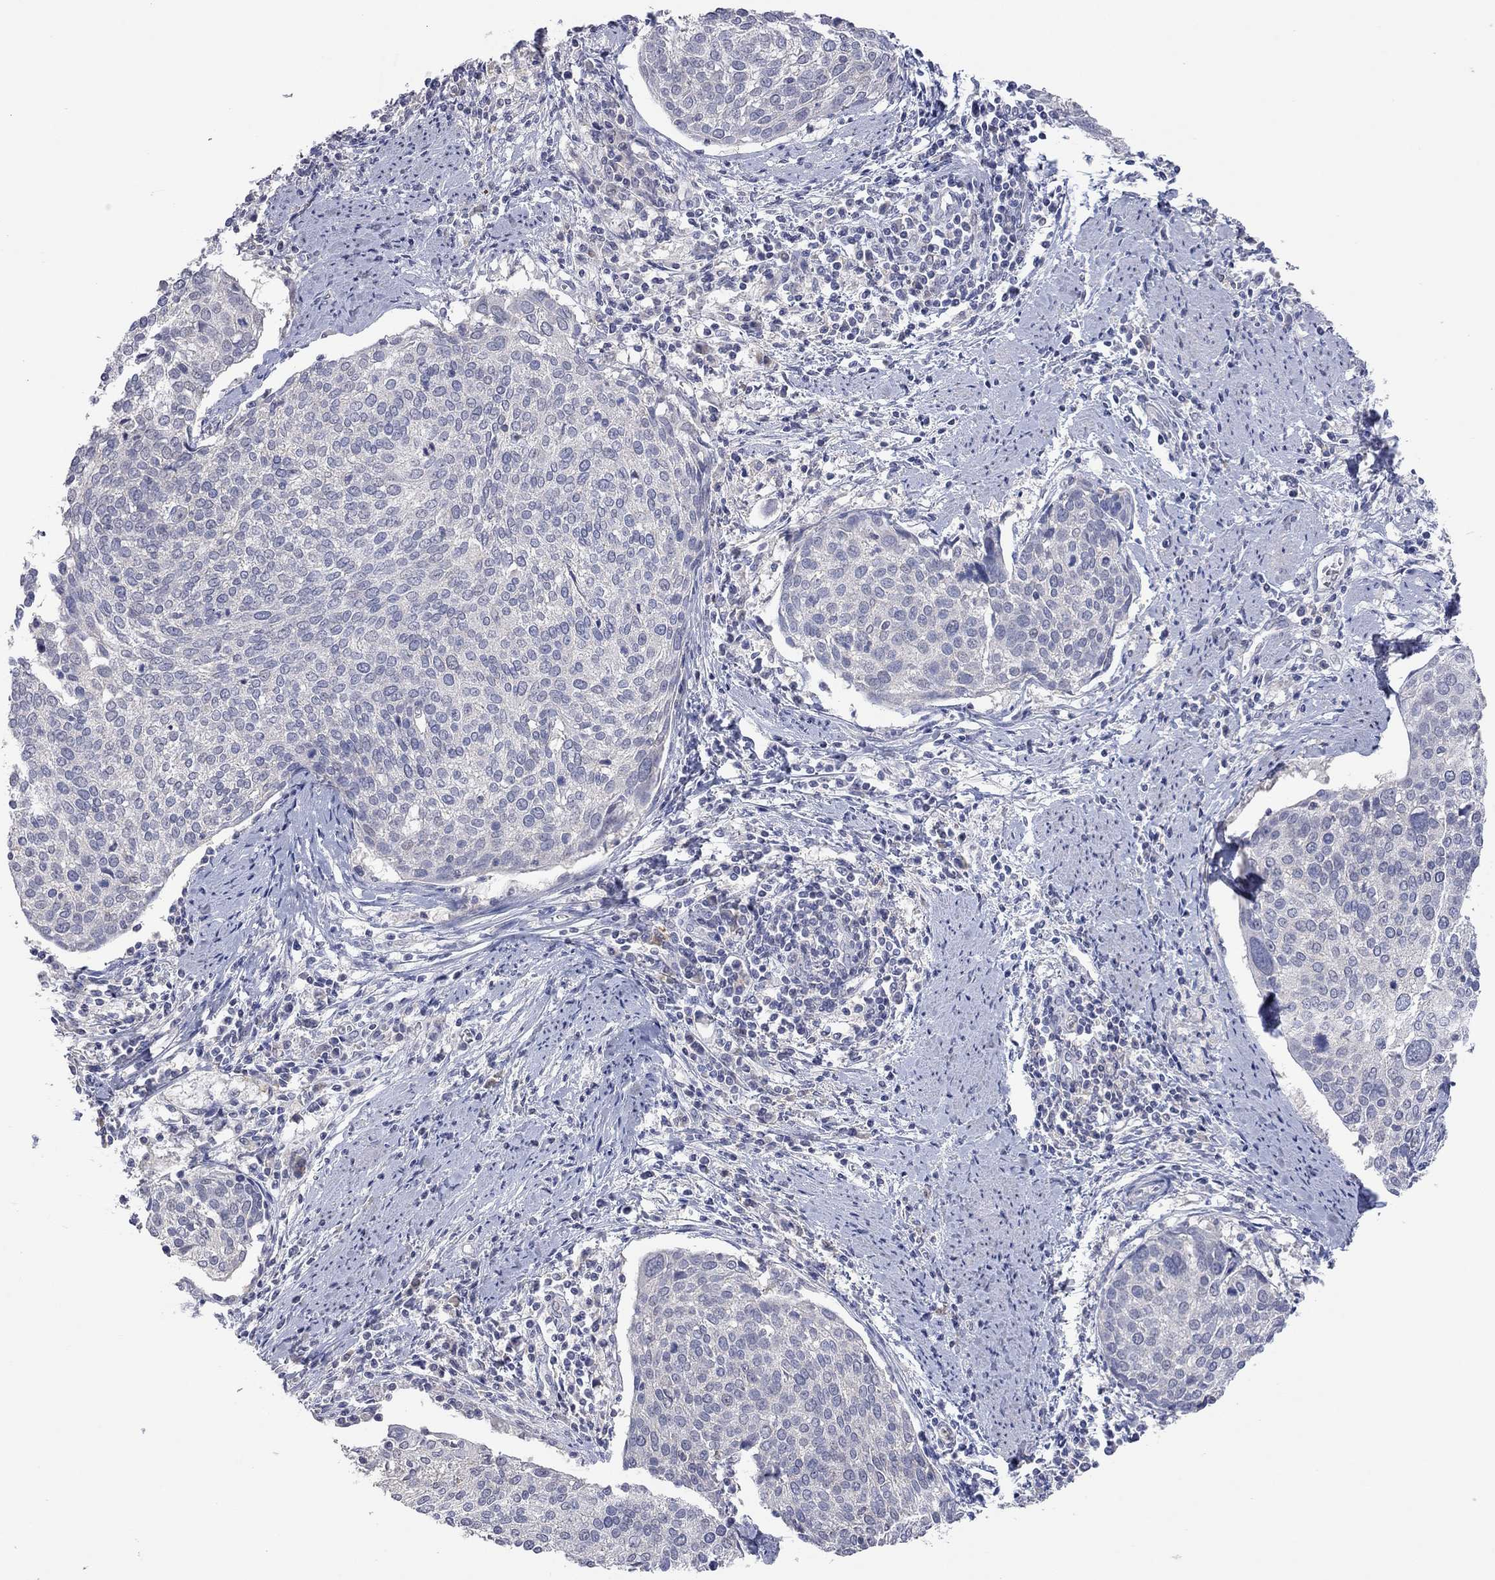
{"staining": {"intensity": "negative", "quantity": "none", "location": "none"}, "tissue": "cervical cancer", "cell_type": "Tumor cells", "image_type": "cancer", "snomed": [{"axis": "morphology", "description": "Squamous cell carcinoma, NOS"}, {"axis": "topography", "description": "Cervix"}], "caption": "This is an immunohistochemistry image of human squamous cell carcinoma (cervical). There is no positivity in tumor cells.", "gene": "MMP13", "patient": {"sex": "female", "age": 39}}